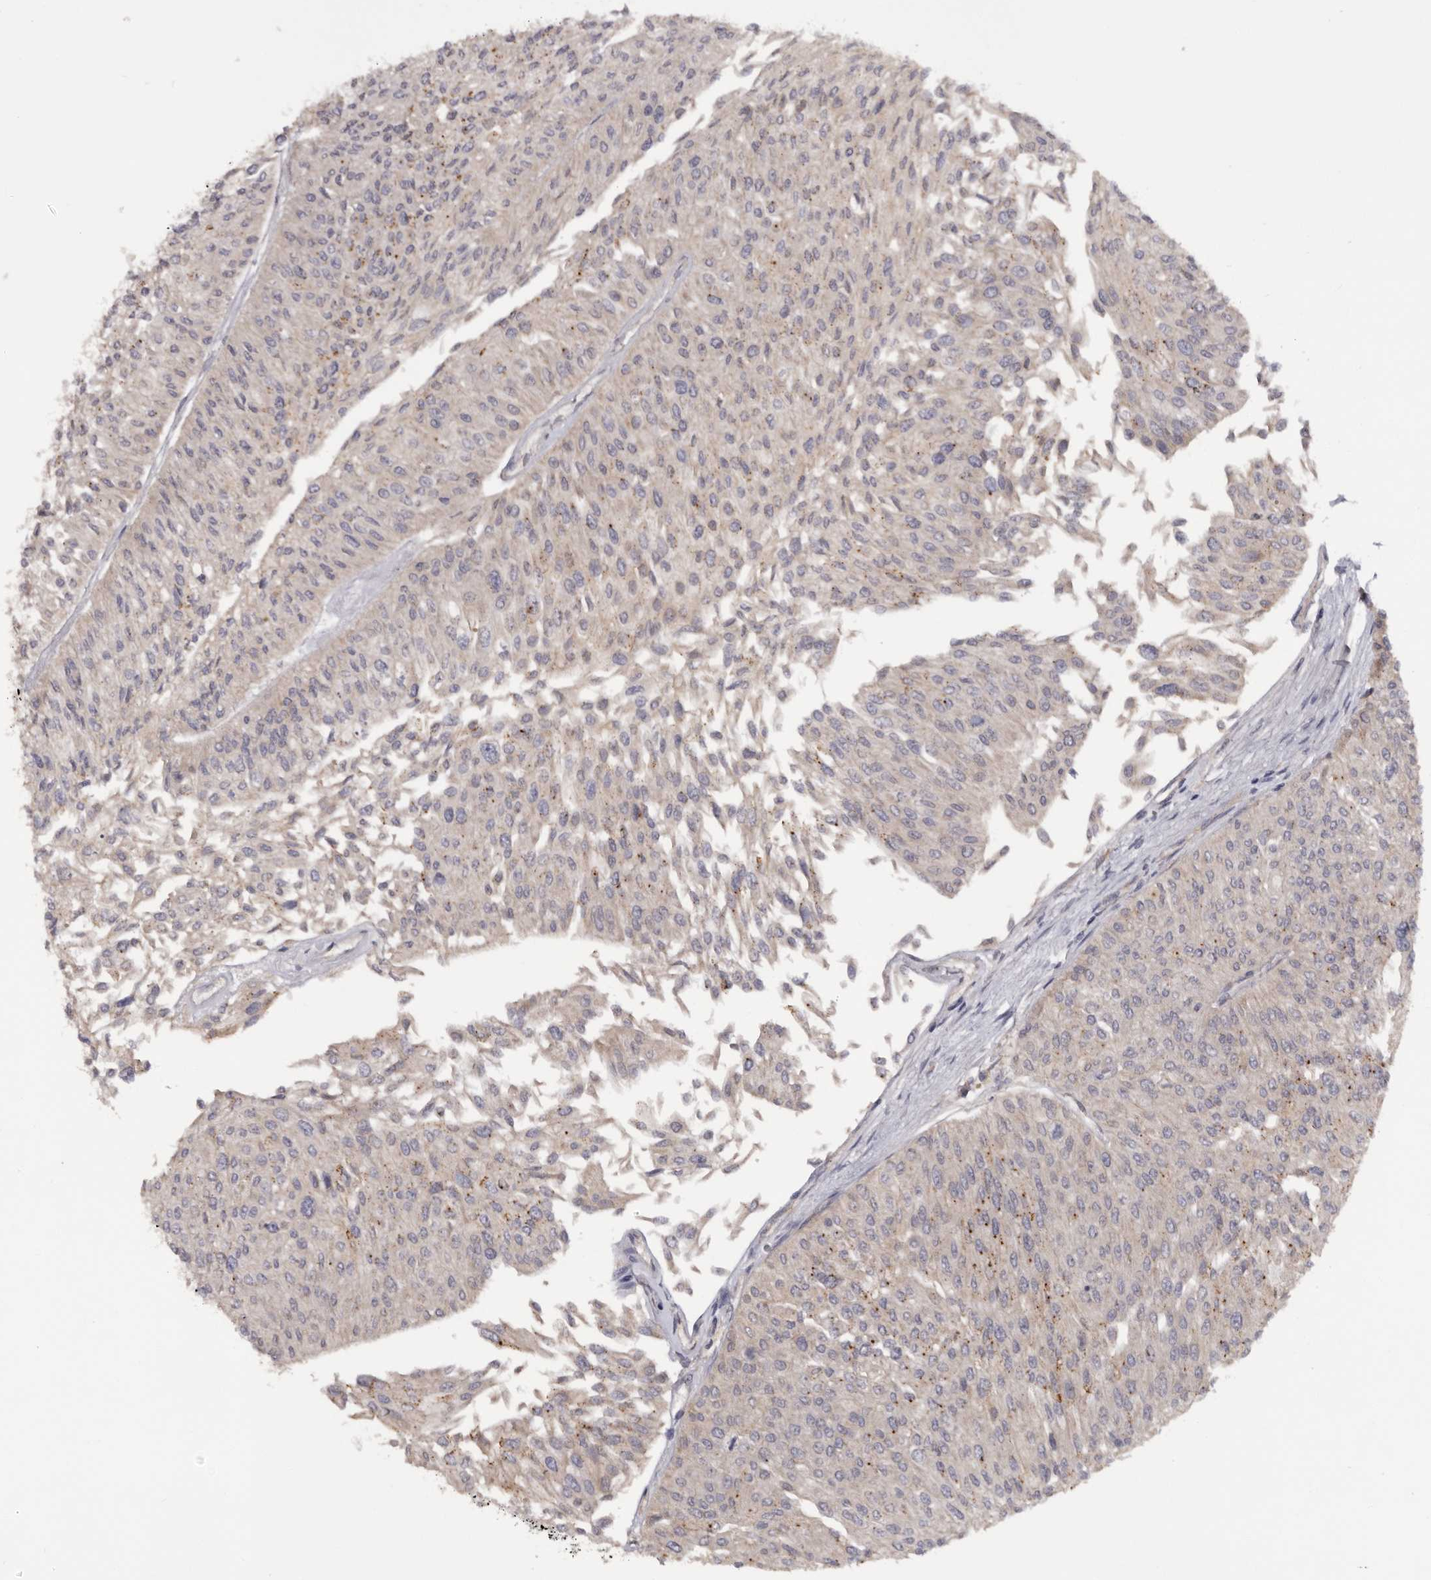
{"staining": {"intensity": "negative", "quantity": "none", "location": "none"}, "tissue": "urothelial cancer", "cell_type": "Tumor cells", "image_type": "cancer", "snomed": [{"axis": "morphology", "description": "Urothelial carcinoma, Low grade"}, {"axis": "topography", "description": "Urinary bladder"}], "caption": "A histopathology image of human urothelial carcinoma (low-grade) is negative for staining in tumor cells. The staining is performed using DAB (3,3'-diaminobenzidine) brown chromogen with nuclei counter-stained in using hematoxylin.", "gene": "INKA2", "patient": {"sex": "male", "age": 67}}